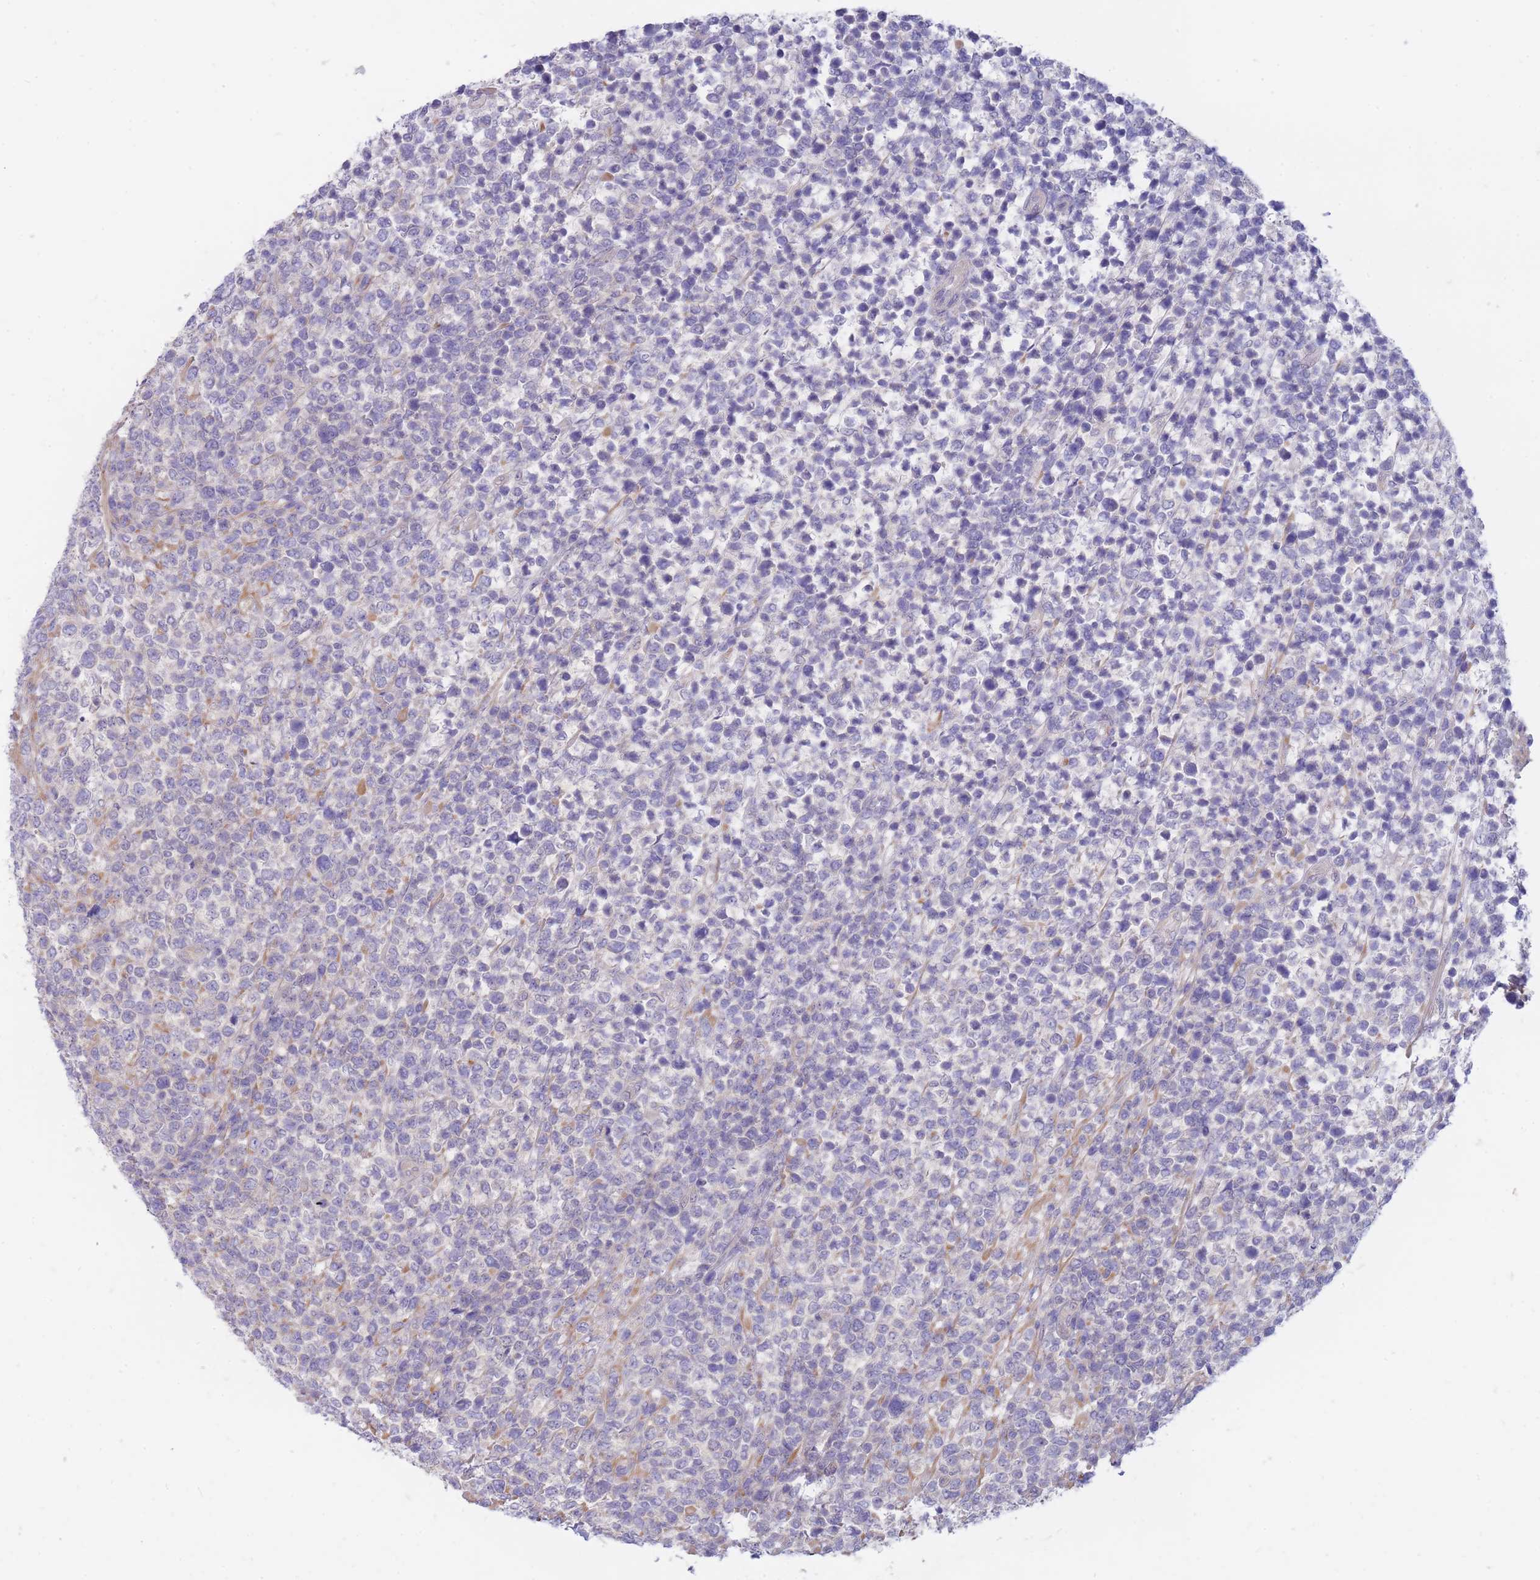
{"staining": {"intensity": "negative", "quantity": "none", "location": "none"}, "tissue": "lymphoma", "cell_type": "Tumor cells", "image_type": "cancer", "snomed": [{"axis": "morphology", "description": "Malignant lymphoma, non-Hodgkin's type, High grade"}, {"axis": "topography", "description": "Soft tissue"}], "caption": "An immunohistochemistry (IHC) histopathology image of lymphoma is shown. There is no staining in tumor cells of lymphoma. (DAB immunohistochemistry (IHC), high magnification).", "gene": "SUGT1", "patient": {"sex": "female", "age": 56}}